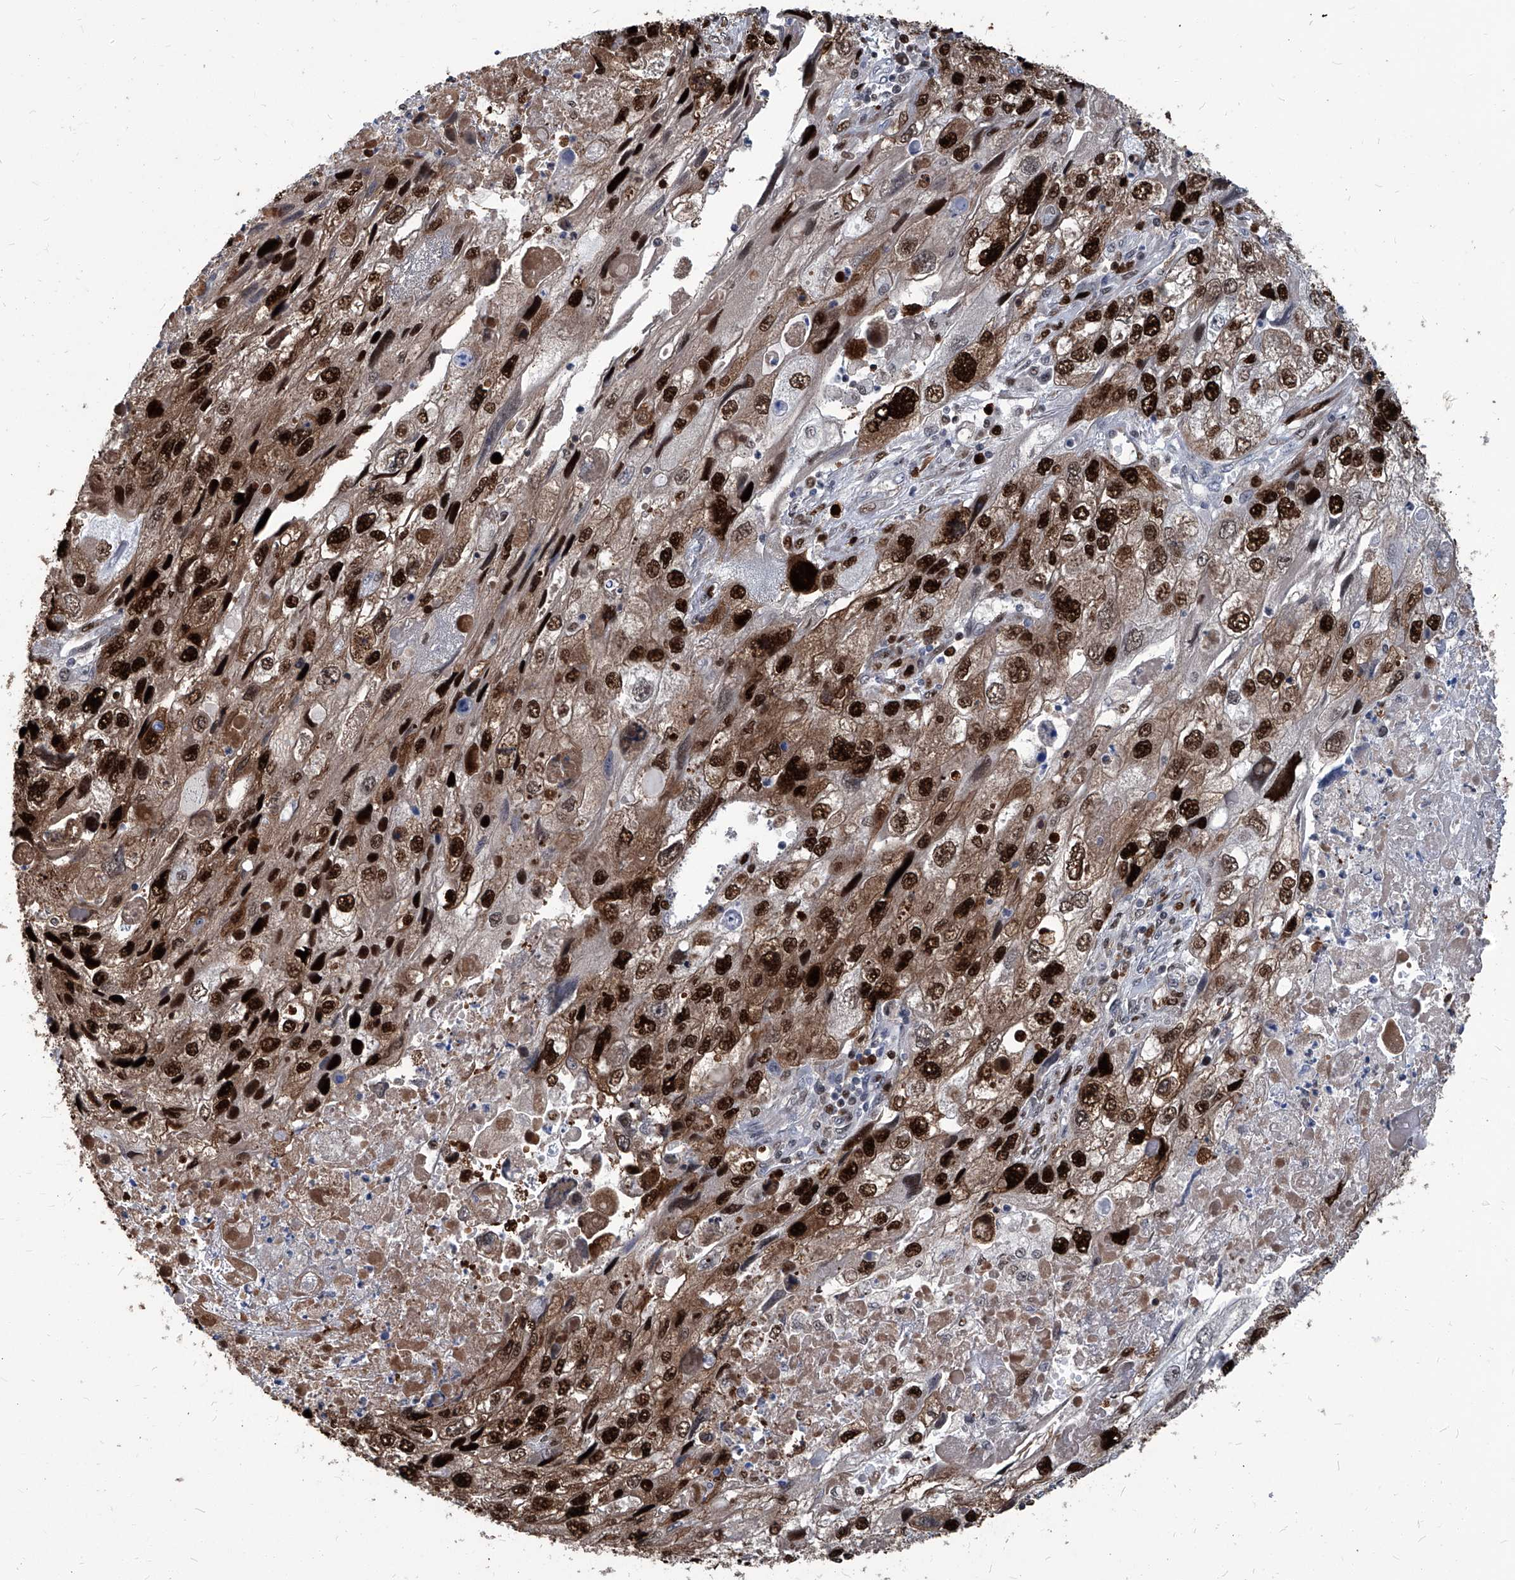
{"staining": {"intensity": "strong", "quantity": ">75%", "location": "cytoplasmic/membranous,nuclear"}, "tissue": "endometrial cancer", "cell_type": "Tumor cells", "image_type": "cancer", "snomed": [{"axis": "morphology", "description": "Adenocarcinoma, NOS"}, {"axis": "topography", "description": "Endometrium"}], "caption": "IHC (DAB) staining of endometrial adenocarcinoma exhibits strong cytoplasmic/membranous and nuclear protein staining in approximately >75% of tumor cells.", "gene": "PCNA", "patient": {"sex": "female", "age": 49}}